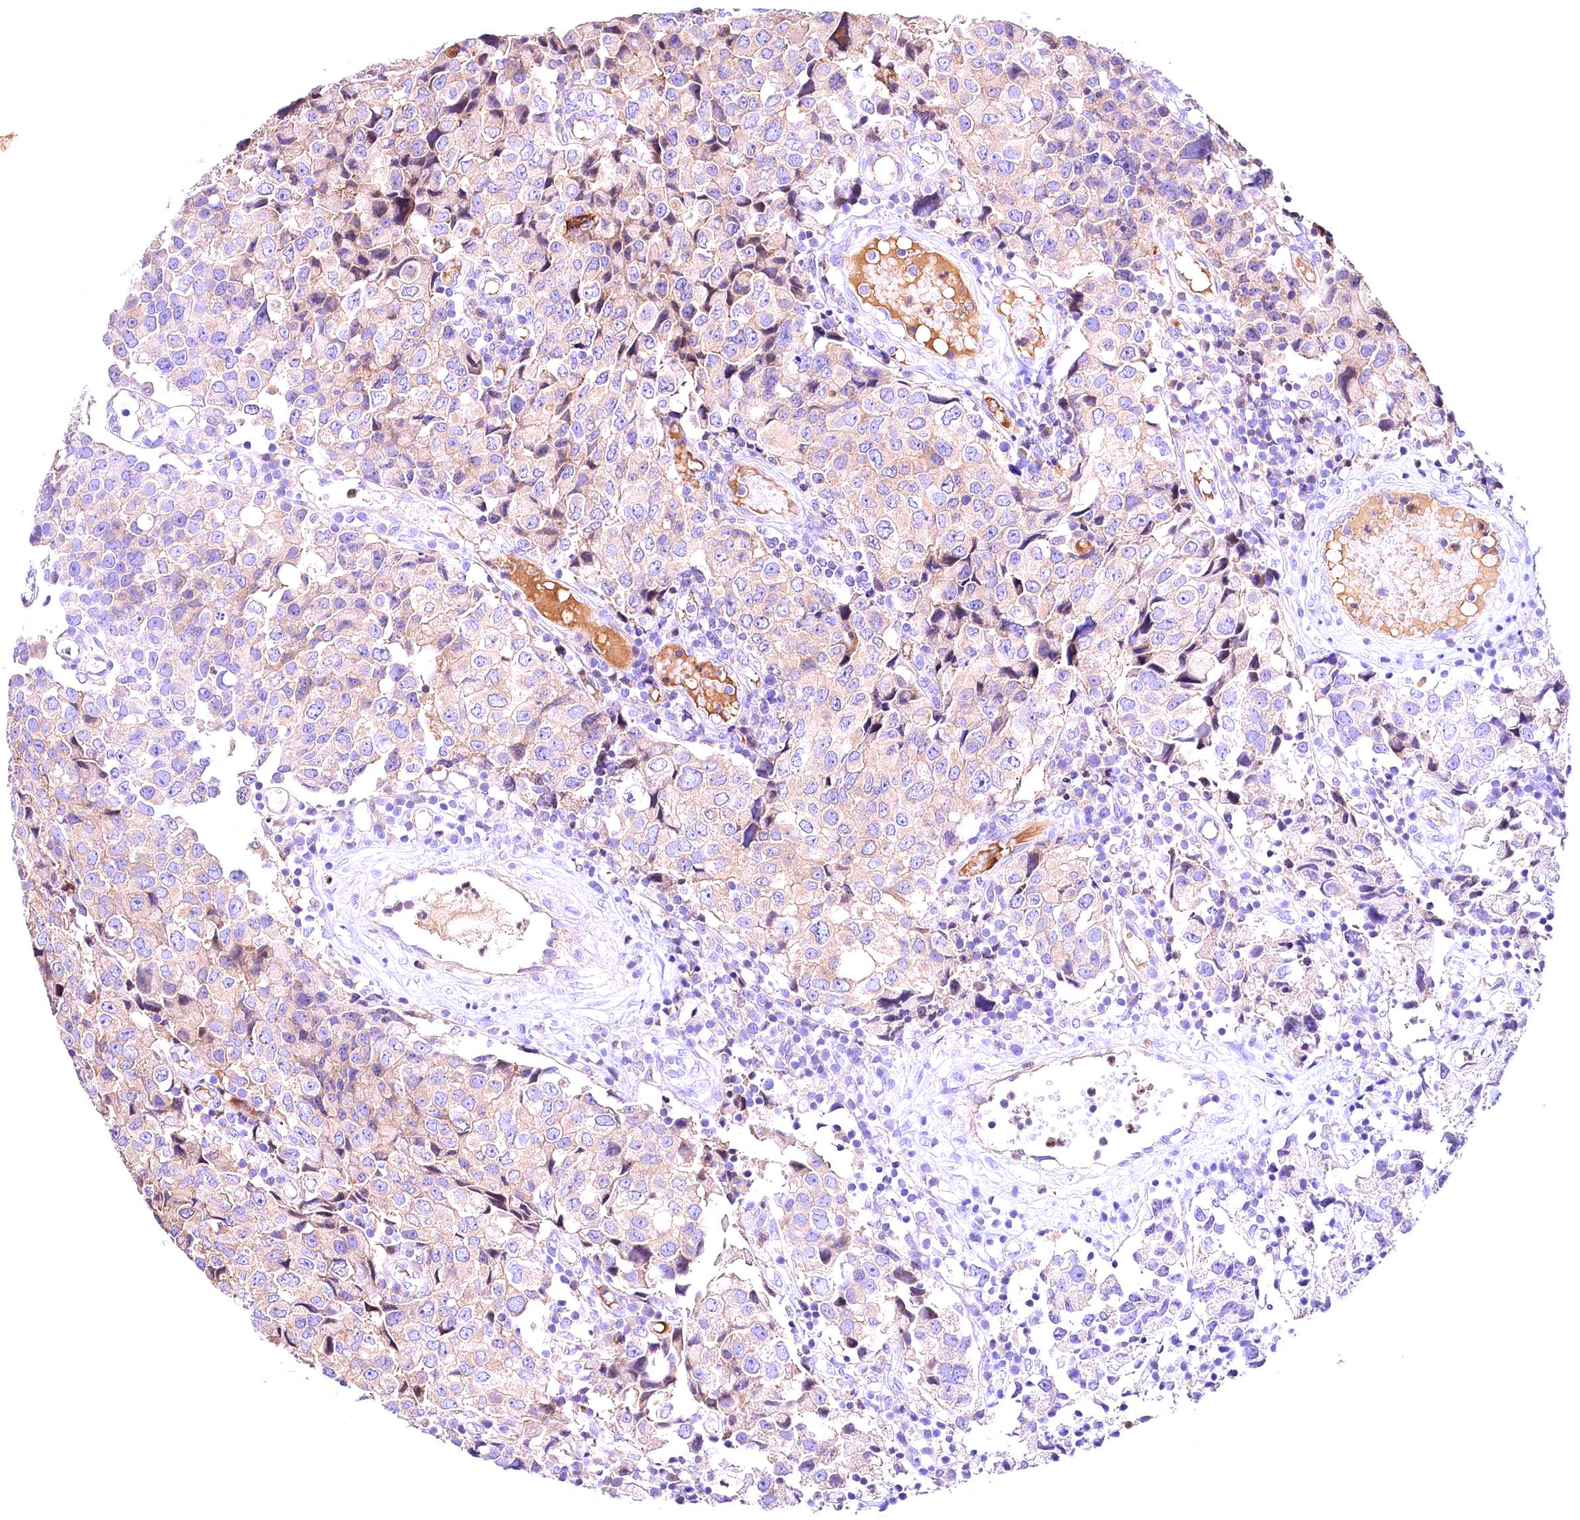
{"staining": {"intensity": "weak", "quantity": "25%-75%", "location": "cytoplasmic/membranous"}, "tissue": "urothelial cancer", "cell_type": "Tumor cells", "image_type": "cancer", "snomed": [{"axis": "morphology", "description": "Urothelial carcinoma, High grade"}, {"axis": "topography", "description": "Urinary bladder"}], "caption": "Immunohistochemistry (IHC) (DAB) staining of human high-grade urothelial carcinoma reveals weak cytoplasmic/membranous protein expression in approximately 25%-75% of tumor cells. (DAB IHC with brightfield microscopy, high magnification).", "gene": "ARMC6", "patient": {"sex": "female", "age": 75}}